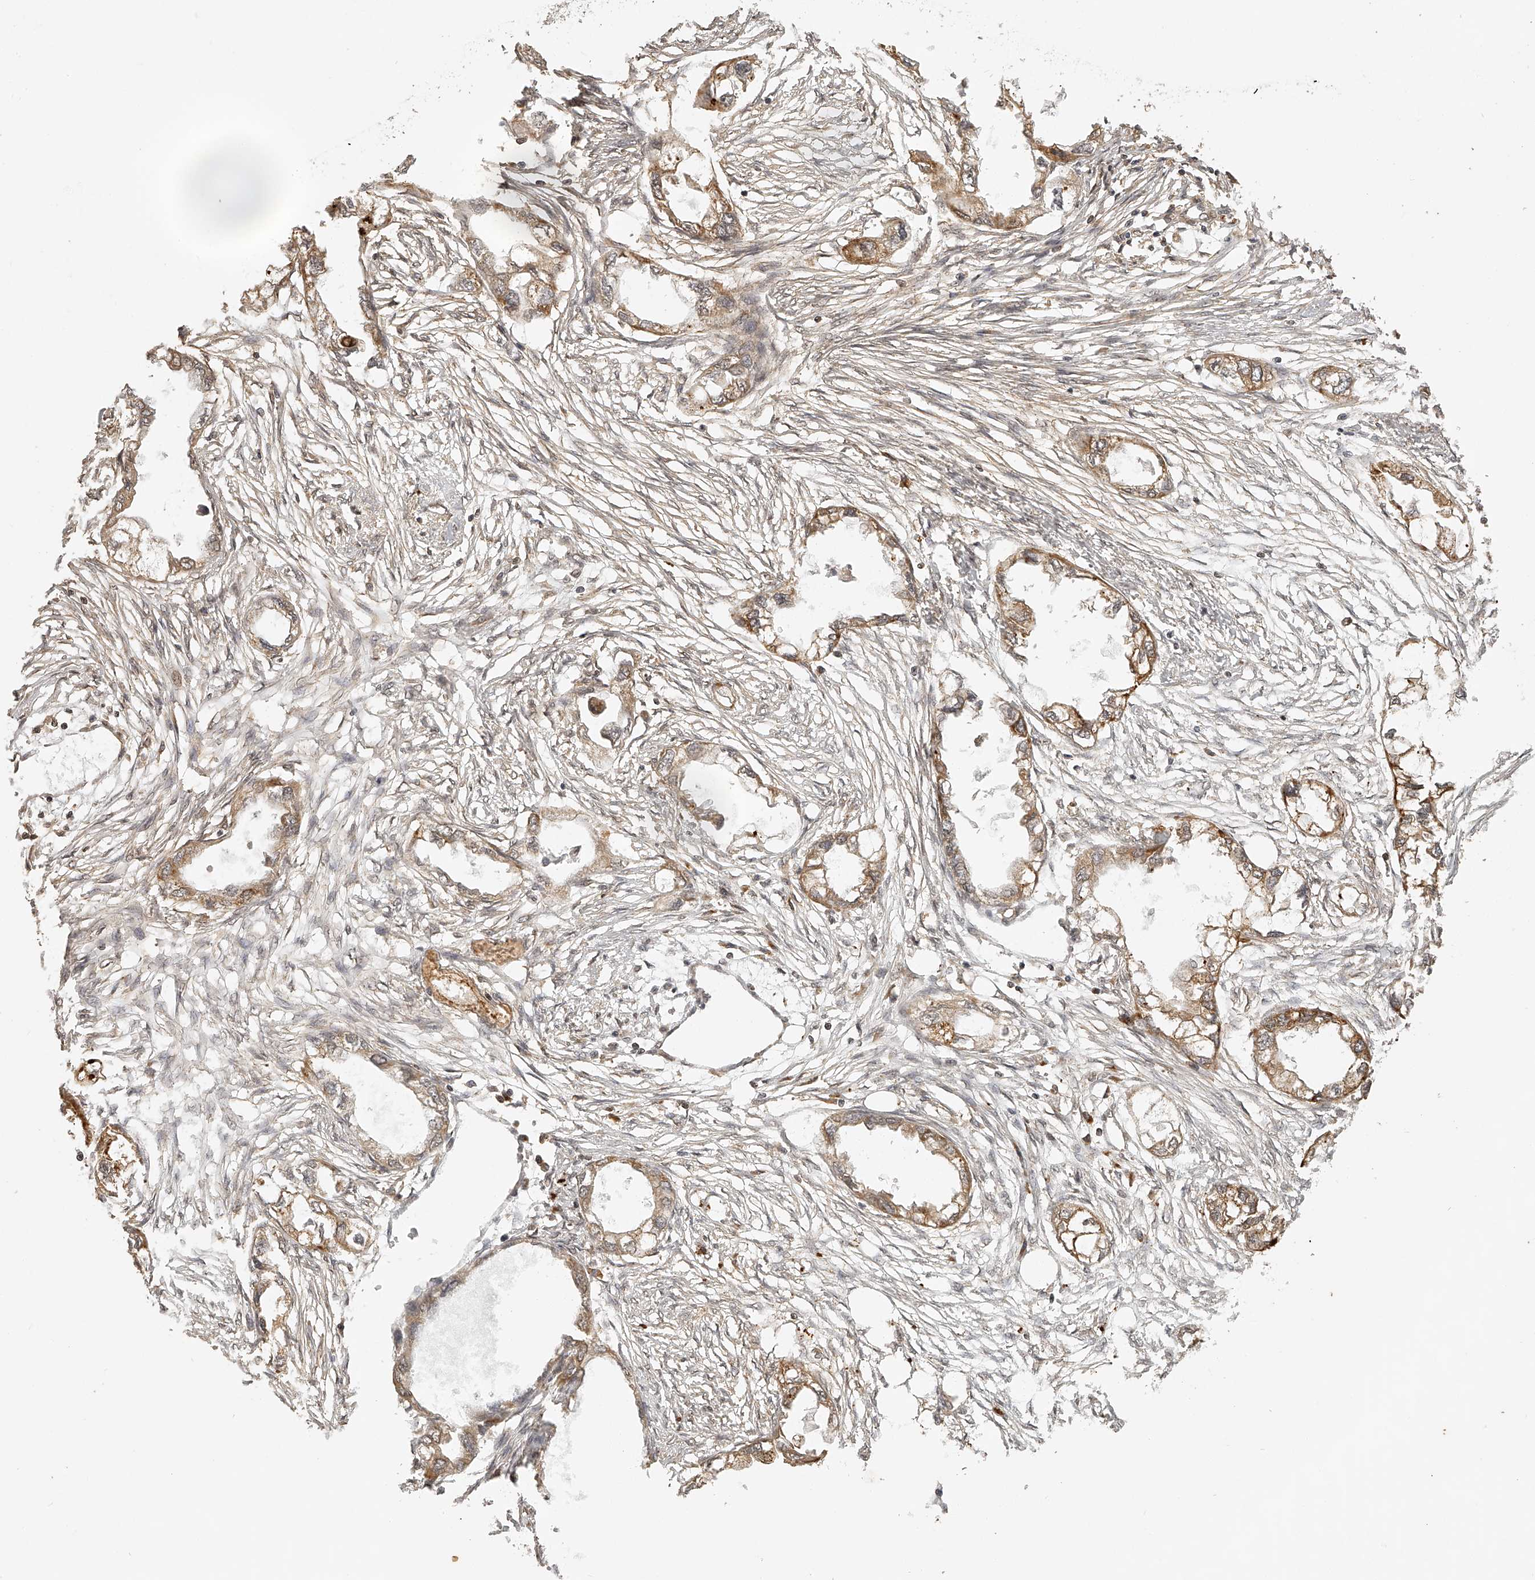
{"staining": {"intensity": "moderate", "quantity": ">75%", "location": "cytoplasmic/membranous"}, "tissue": "endometrial cancer", "cell_type": "Tumor cells", "image_type": "cancer", "snomed": [{"axis": "morphology", "description": "Adenocarcinoma, NOS"}, {"axis": "morphology", "description": "Adenocarcinoma, metastatic, NOS"}, {"axis": "topography", "description": "Adipose tissue"}, {"axis": "topography", "description": "Endometrium"}], "caption": "Immunohistochemical staining of human endometrial cancer (metastatic adenocarcinoma) demonstrates medium levels of moderate cytoplasmic/membranous protein positivity in approximately >75% of tumor cells. Immunohistochemistry stains the protein of interest in brown and the nuclei are stained blue.", "gene": "BCL2L11", "patient": {"sex": "female", "age": 67}}